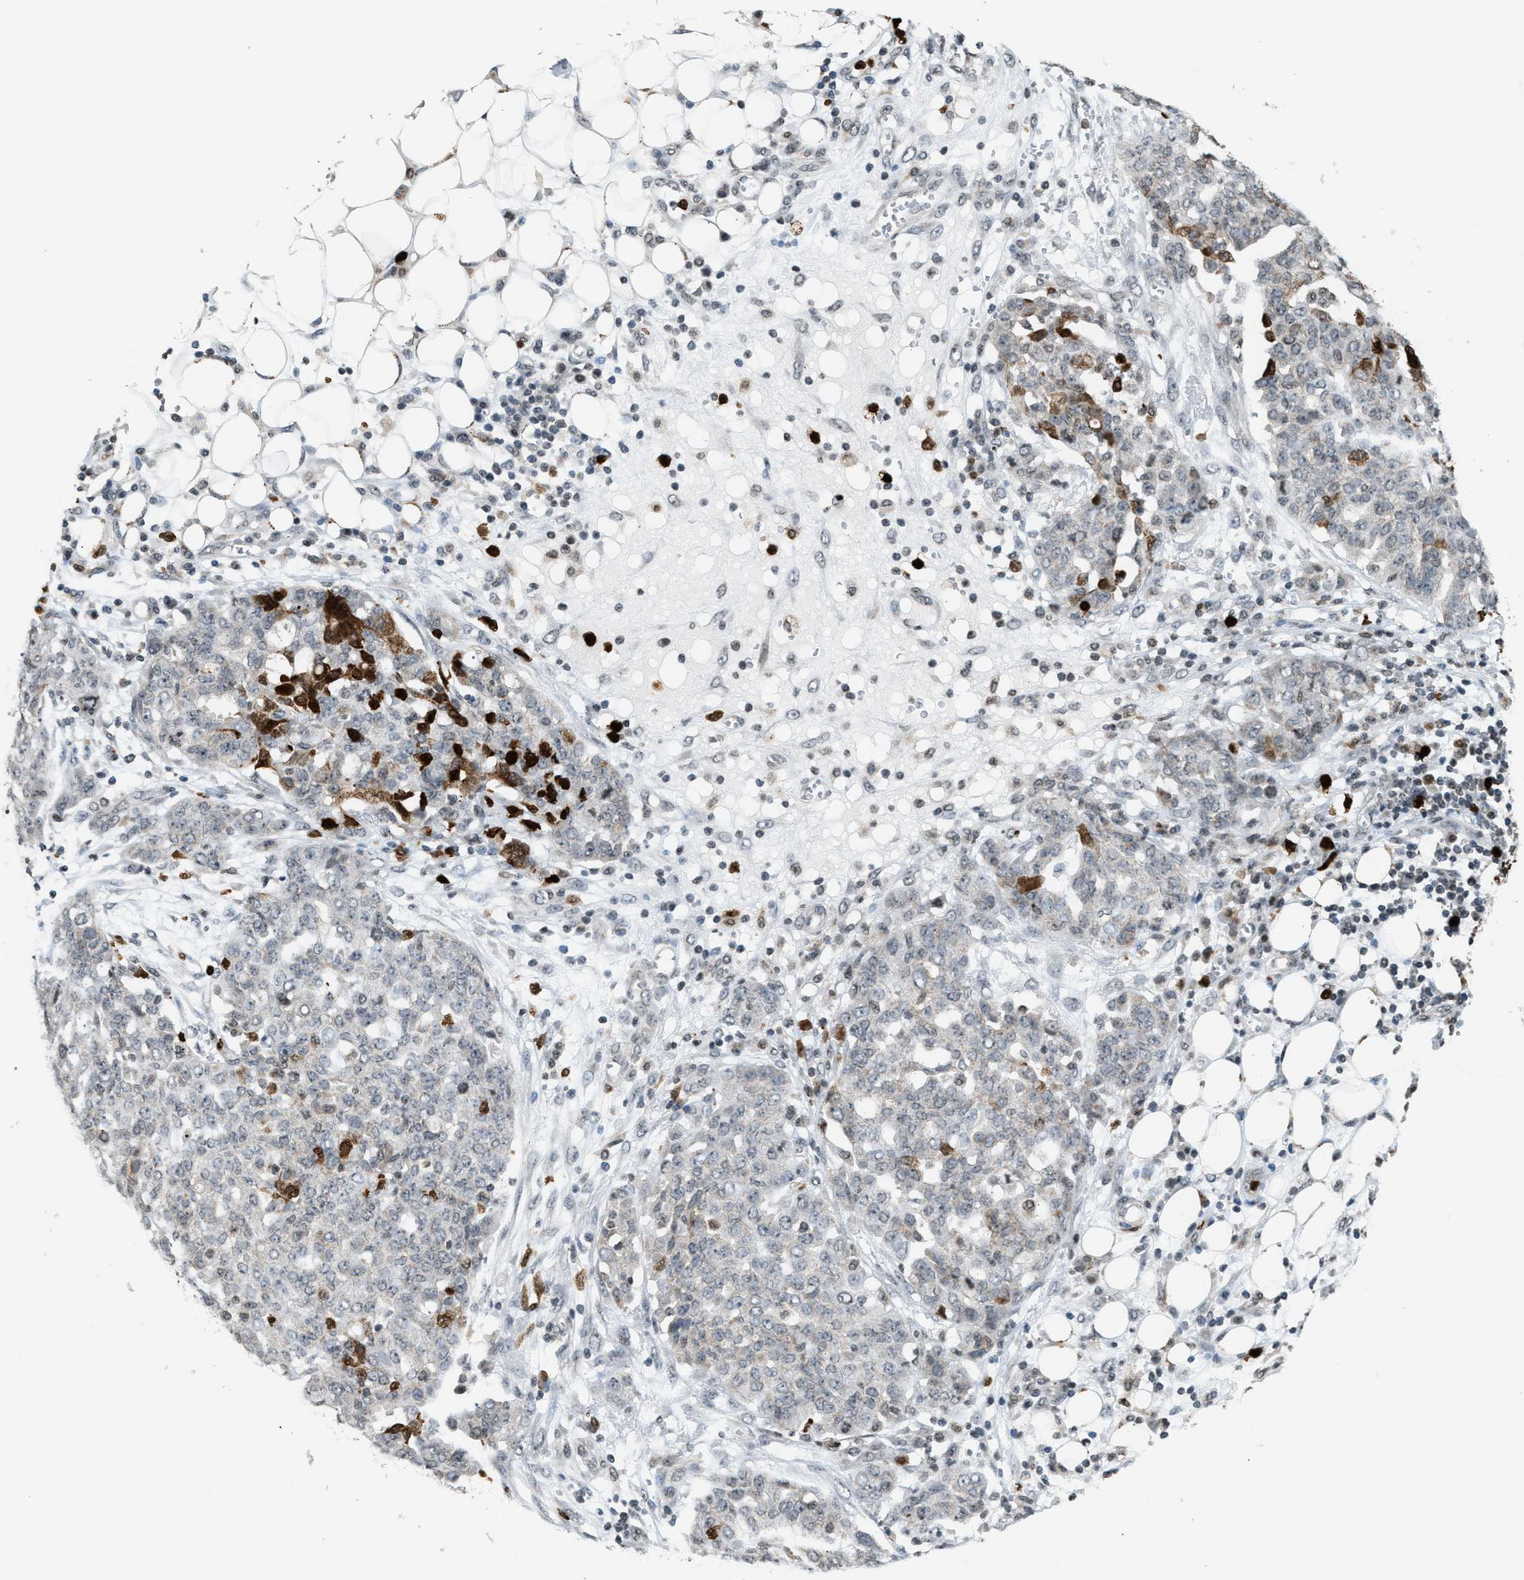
{"staining": {"intensity": "negative", "quantity": "none", "location": "none"}, "tissue": "ovarian cancer", "cell_type": "Tumor cells", "image_type": "cancer", "snomed": [{"axis": "morphology", "description": "Cystadenocarcinoma, serous, NOS"}, {"axis": "topography", "description": "Soft tissue"}, {"axis": "topography", "description": "Ovary"}], "caption": "Tumor cells show no significant positivity in serous cystadenocarcinoma (ovarian).", "gene": "PRUNE2", "patient": {"sex": "female", "age": 57}}